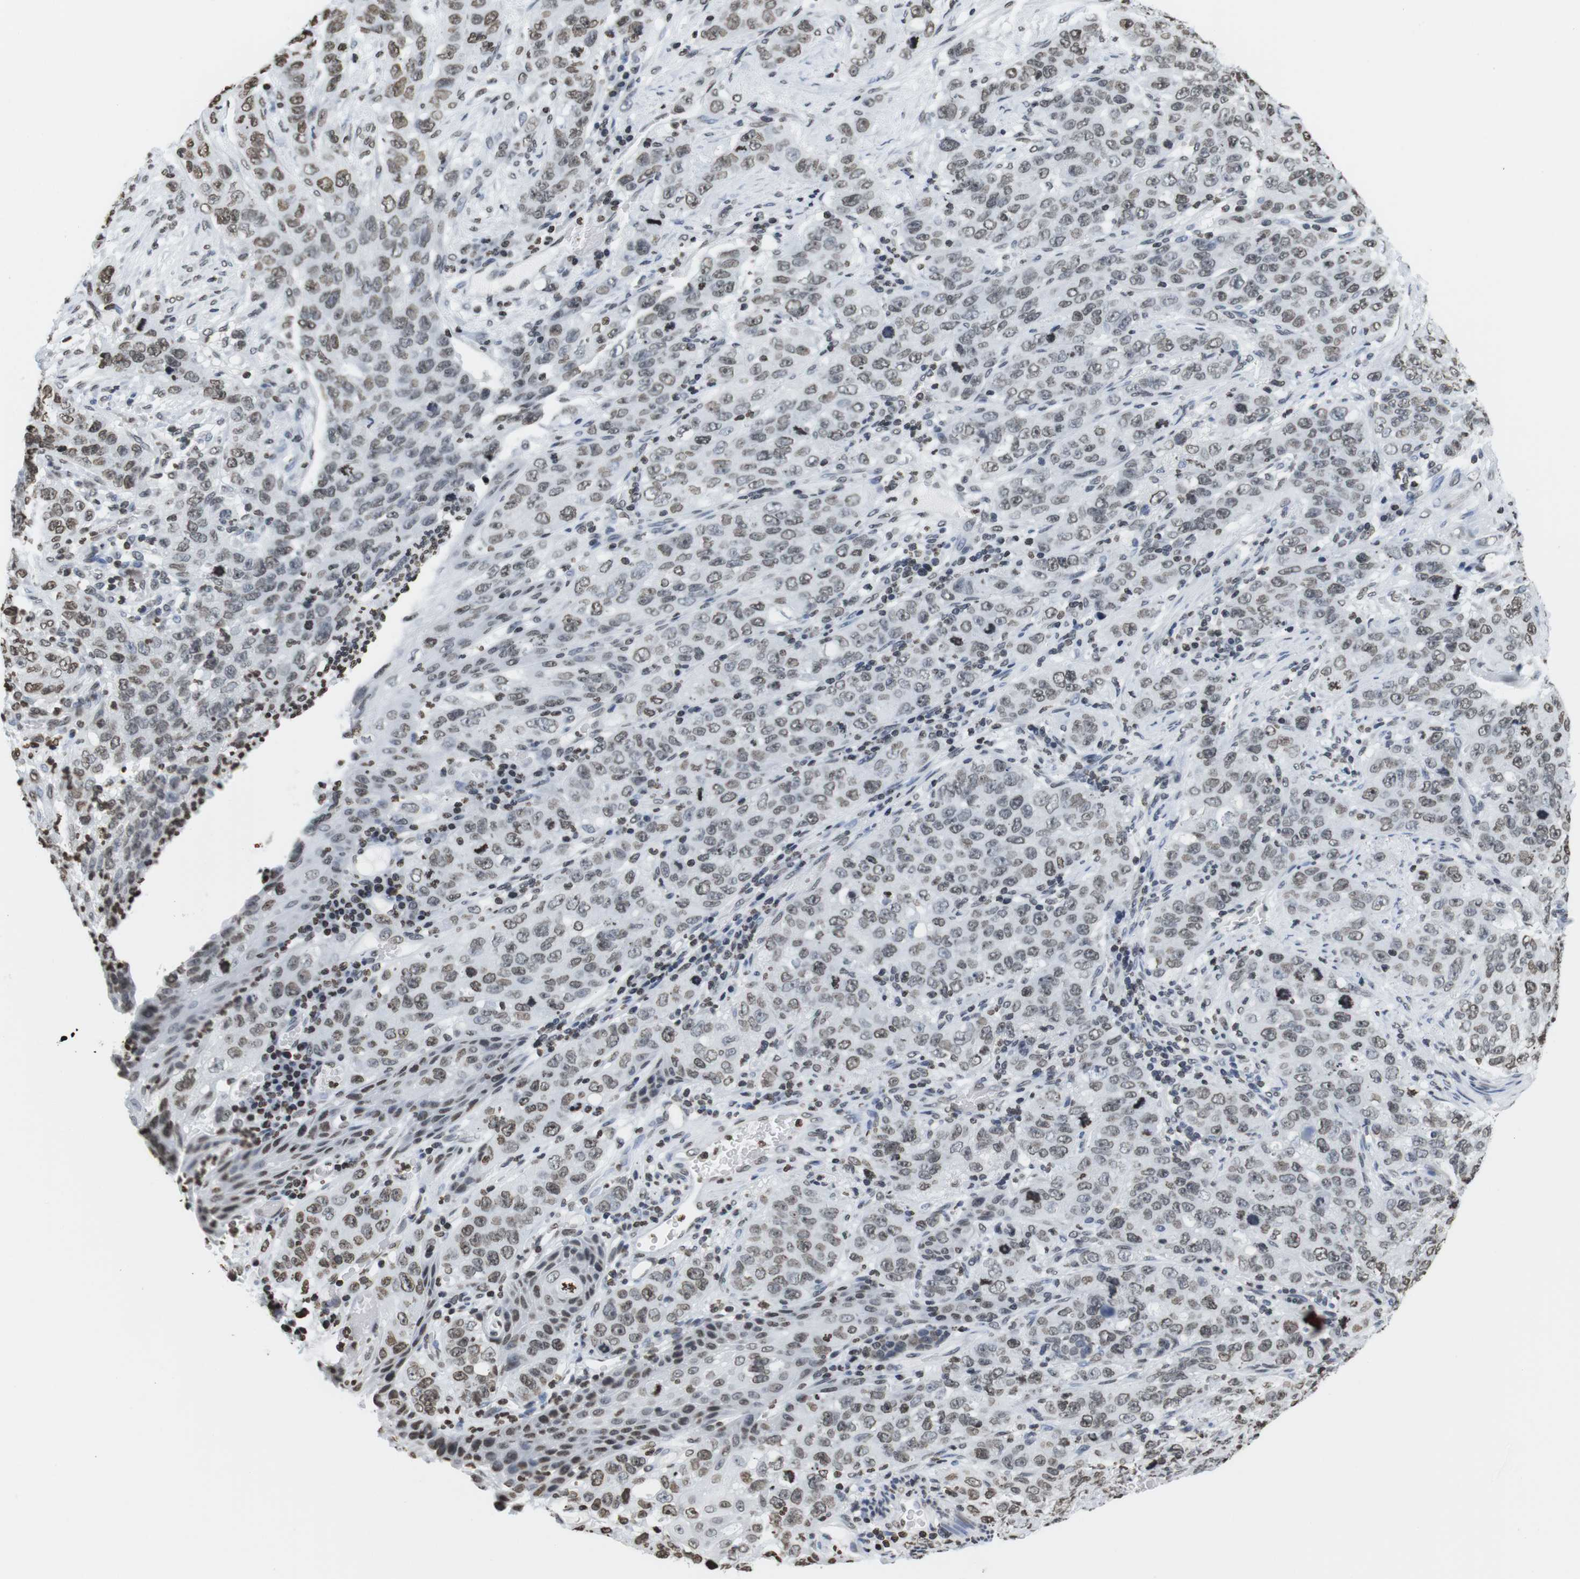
{"staining": {"intensity": "weak", "quantity": ">75%", "location": "nuclear"}, "tissue": "stomach cancer", "cell_type": "Tumor cells", "image_type": "cancer", "snomed": [{"axis": "morphology", "description": "Adenocarcinoma, NOS"}, {"axis": "topography", "description": "Stomach"}], "caption": "Protein analysis of stomach cancer tissue exhibits weak nuclear expression in about >75% of tumor cells. Immunohistochemistry (ihc) stains the protein in brown and the nuclei are stained blue.", "gene": "BSX", "patient": {"sex": "male", "age": 48}}